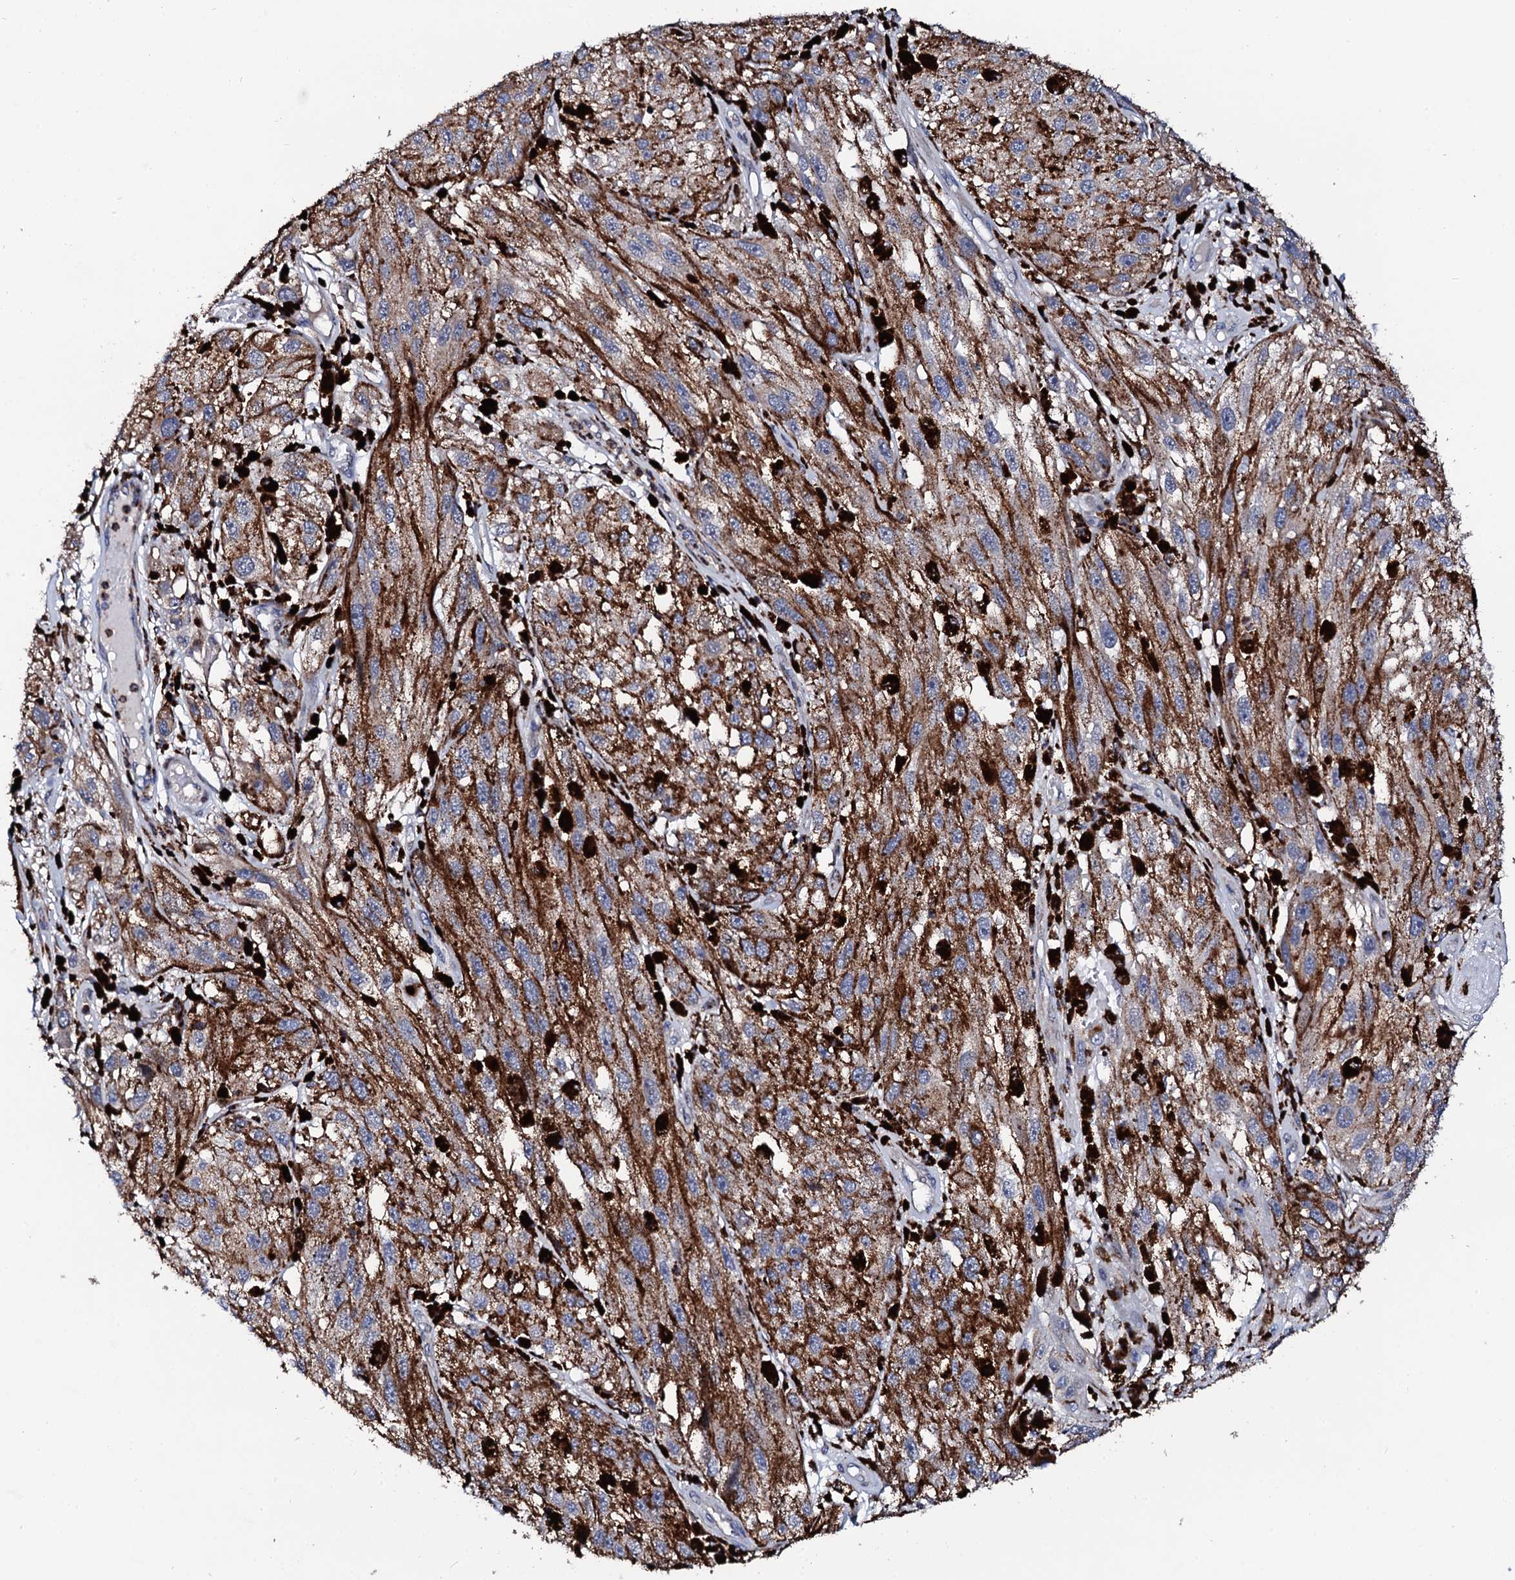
{"staining": {"intensity": "moderate", "quantity": ">75%", "location": "cytoplasmic/membranous"}, "tissue": "melanoma", "cell_type": "Tumor cells", "image_type": "cancer", "snomed": [{"axis": "morphology", "description": "Malignant melanoma, NOS"}, {"axis": "topography", "description": "Skin"}], "caption": "Malignant melanoma tissue displays moderate cytoplasmic/membranous staining in approximately >75% of tumor cells, visualized by immunohistochemistry.", "gene": "TCIRG1", "patient": {"sex": "male", "age": 88}}